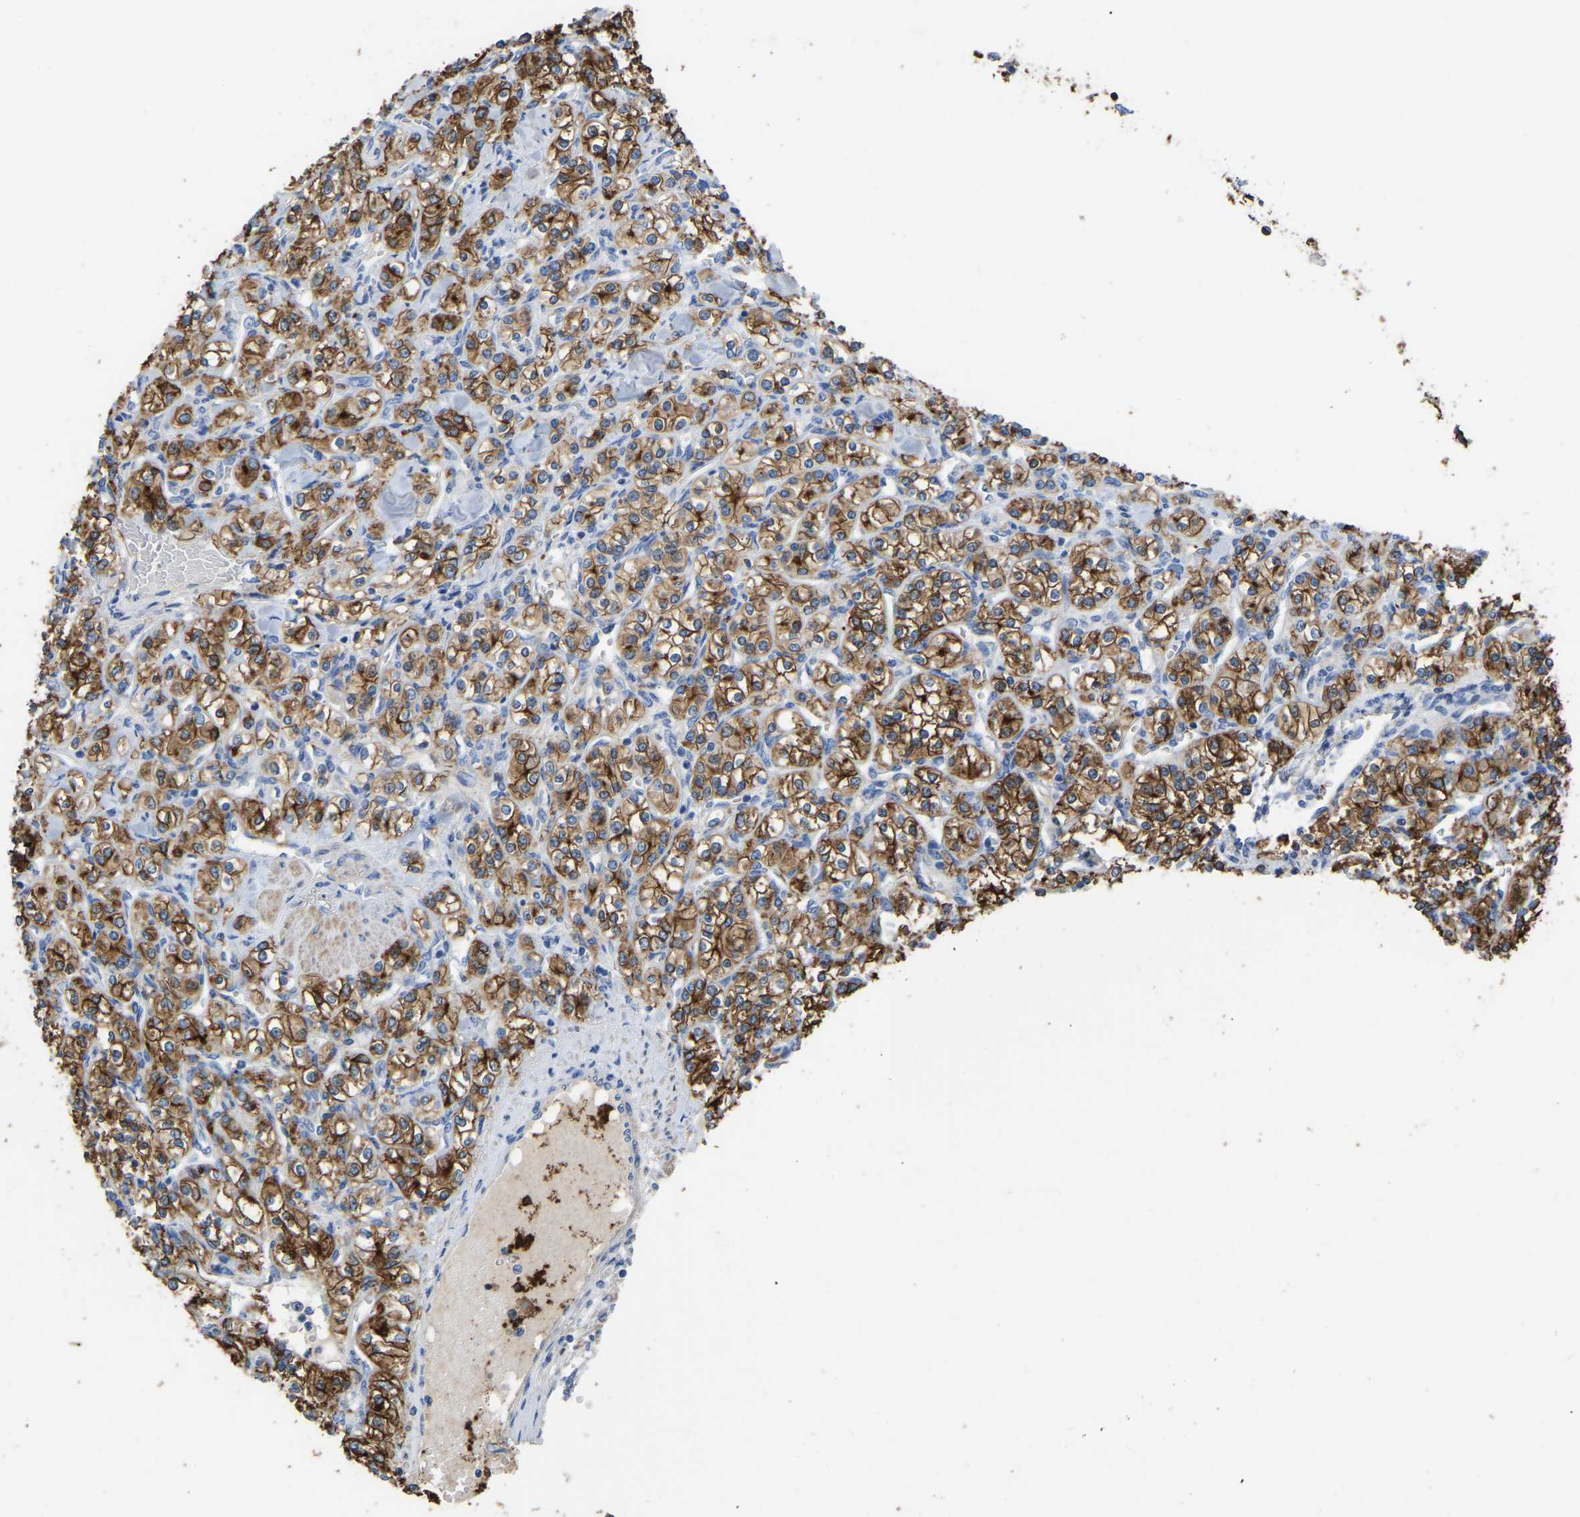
{"staining": {"intensity": "strong", "quantity": ">75%", "location": "cytoplasmic/membranous"}, "tissue": "renal cancer", "cell_type": "Tumor cells", "image_type": "cancer", "snomed": [{"axis": "morphology", "description": "Adenocarcinoma, NOS"}, {"axis": "topography", "description": "Kidney"}], "caption": "The histopathology image displays staining of adenocarcinoma (renal), revealing strong cytoplasmic/membranous protein positivity (brown color) within tumor cells. The staining was performed using DAB (3,3'-diaminobenzidine), with brown indicating positive protein expression. Nuclei are stained blue with hematoxylin.", "gene": "ZNF449", "patient": {"sex": "male", "age": 77}}